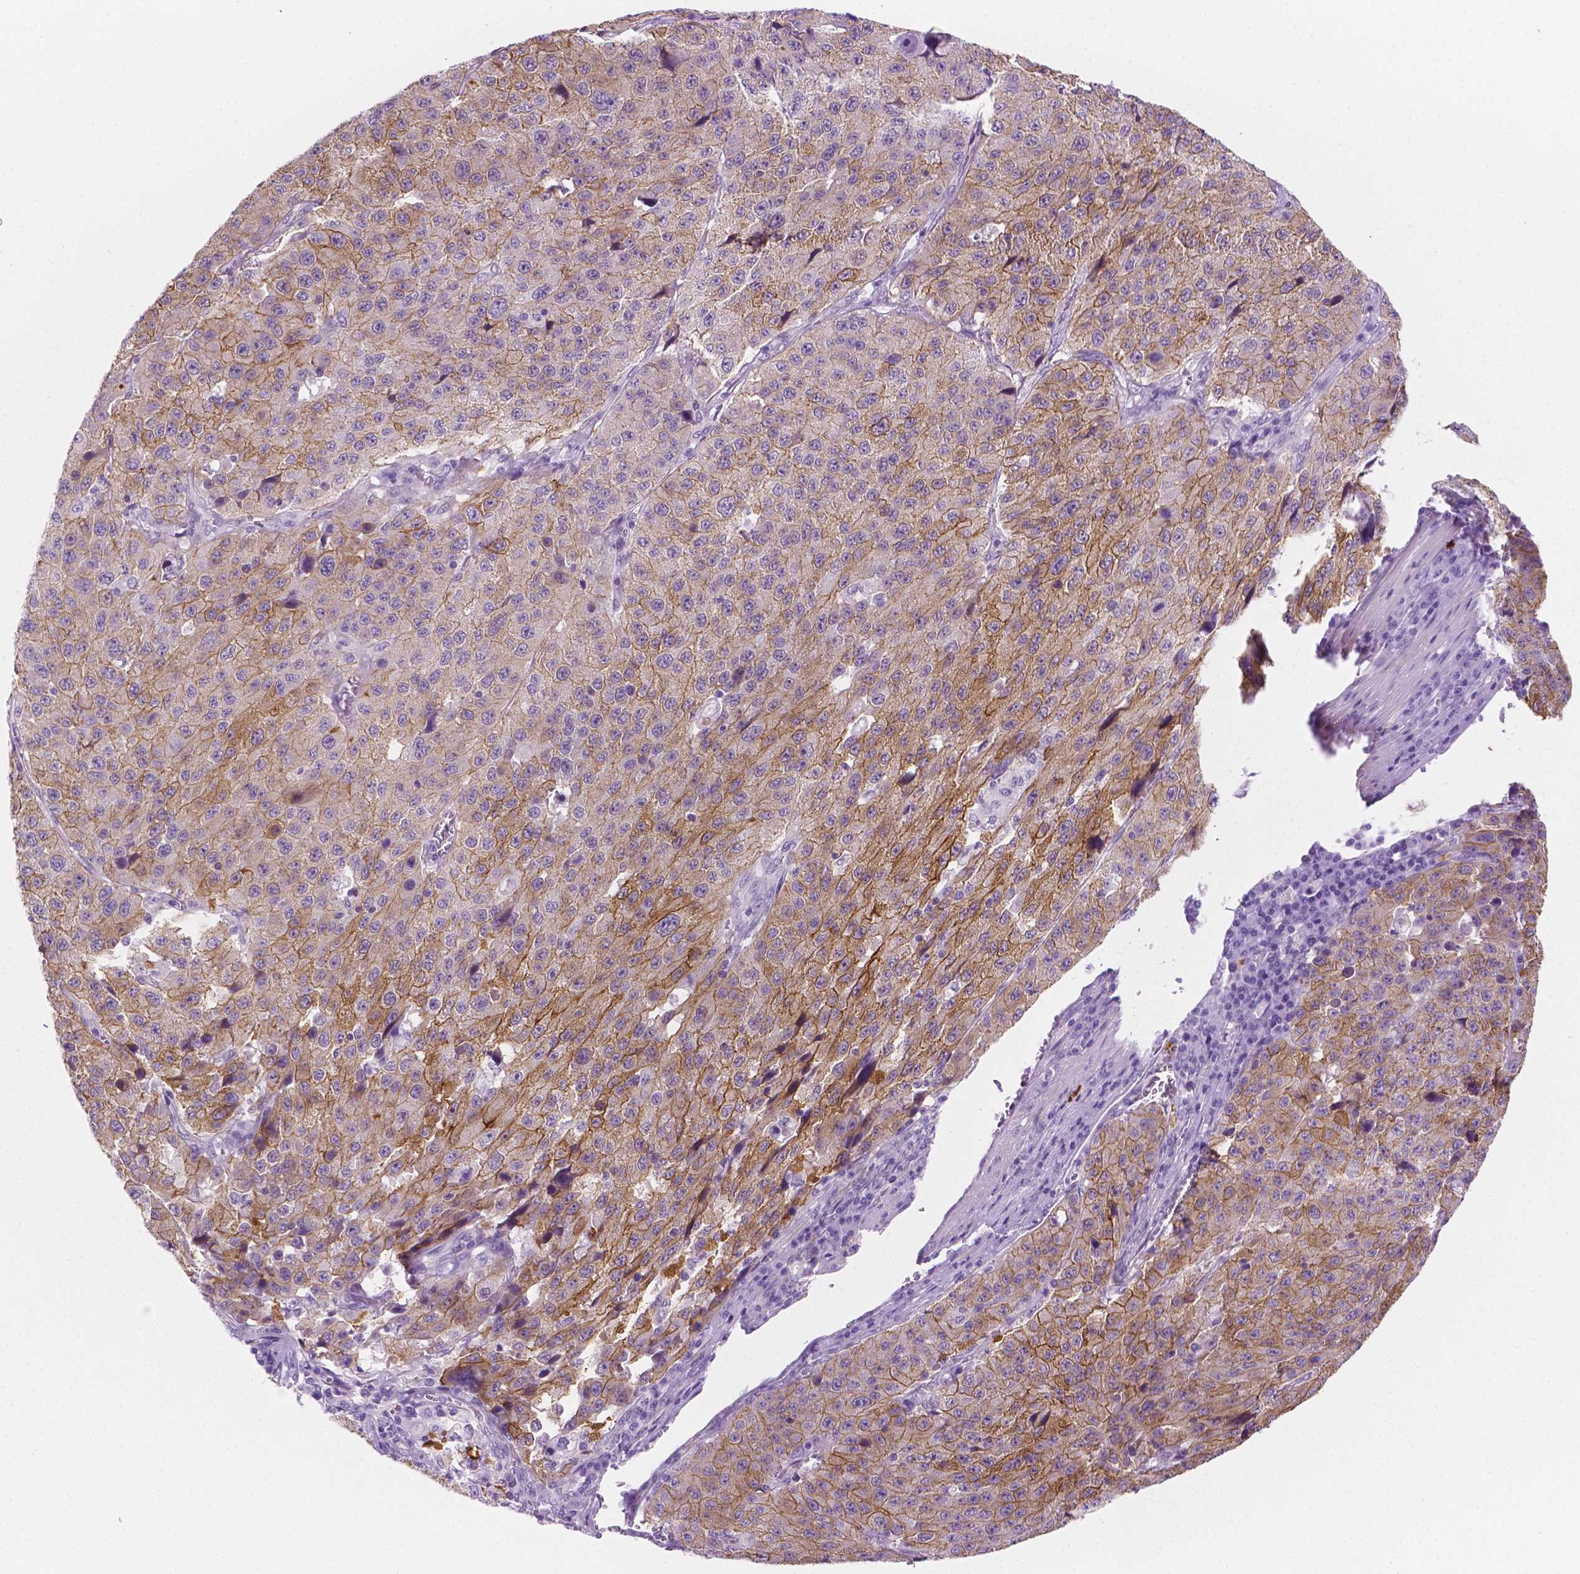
{"staining": {"intensity": "moderate", "quantity": "25%-75%", "location": "cytoplasmic/membranous"}, "tissue": "stomach cancer", "cell_type": "Tumor cells", "image_type": "cancer", "snomed": [{"axis": "morphology", "description": "Adenocarcinoma, NOS"}, {"axis": "topography", "description": "Stomach"}], "caption": "This is an image of immunohistochemistry staining of stomach cancer (adenocarcinoma), which shows moderate expression in the cytoplasmic/membranous of tumor cells.", "gene": "EPPK1", "patient": {"sex": "male", "age": 71}}